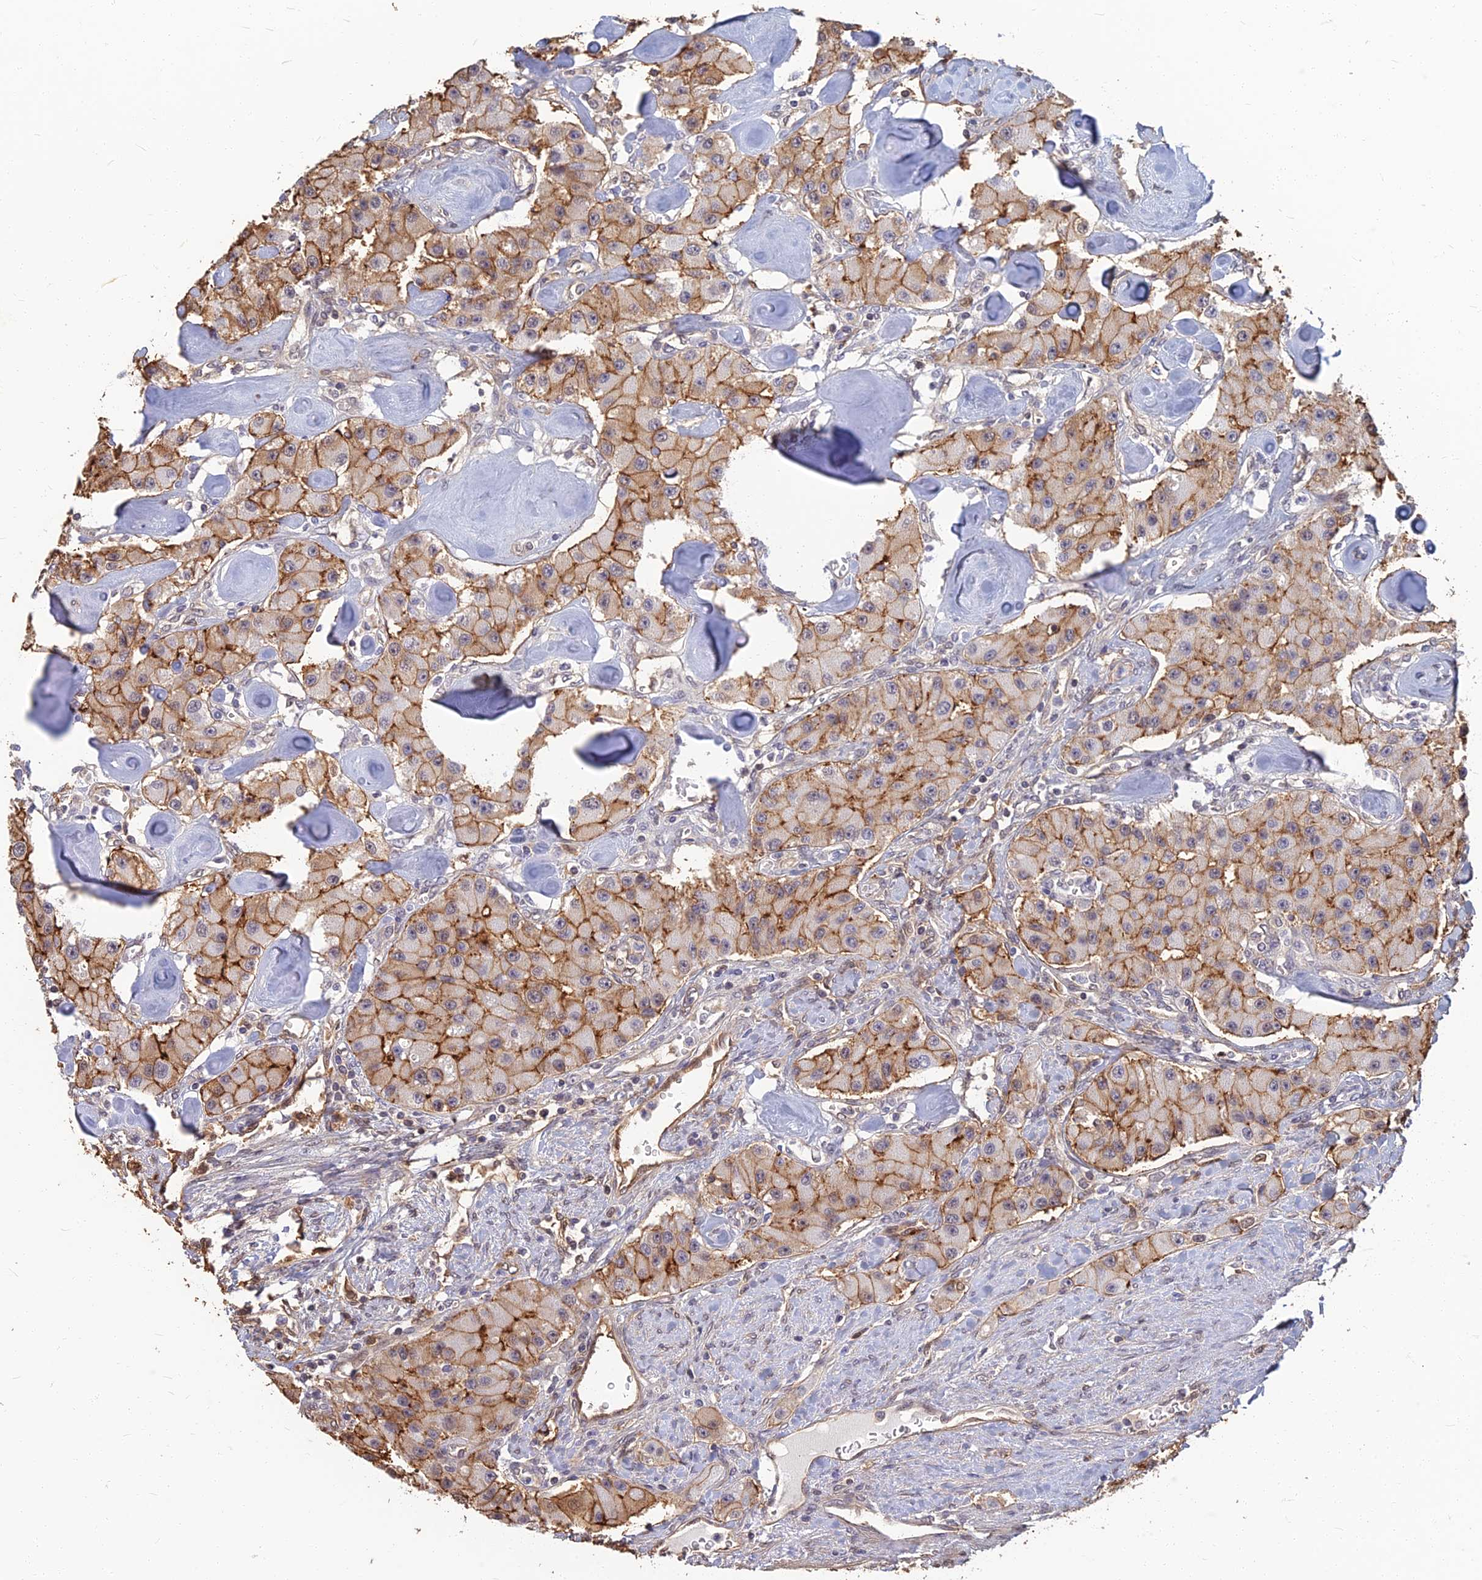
{"staining": {"intensity": "moderate", "quantity": ">75%", "location": "cytoplasmic/membranous"}, "tissue": "carcinoid", "cell_type": "Tumor cells", "image_type": "cancer", "snomed": [{"axis": "morphology", "description": "Carcinoid, malignant, NOS"}, {"axis": "topography", "description": "Pancreas"}], "caption": "Carcinoid (malignant) stained for a protein (brown) reveals moderate cytoplasmic/membranous positive expression in about >75% of tumor cells.", "gene": "LRRN3", "patient": {"sex": "male", "age": 41}}